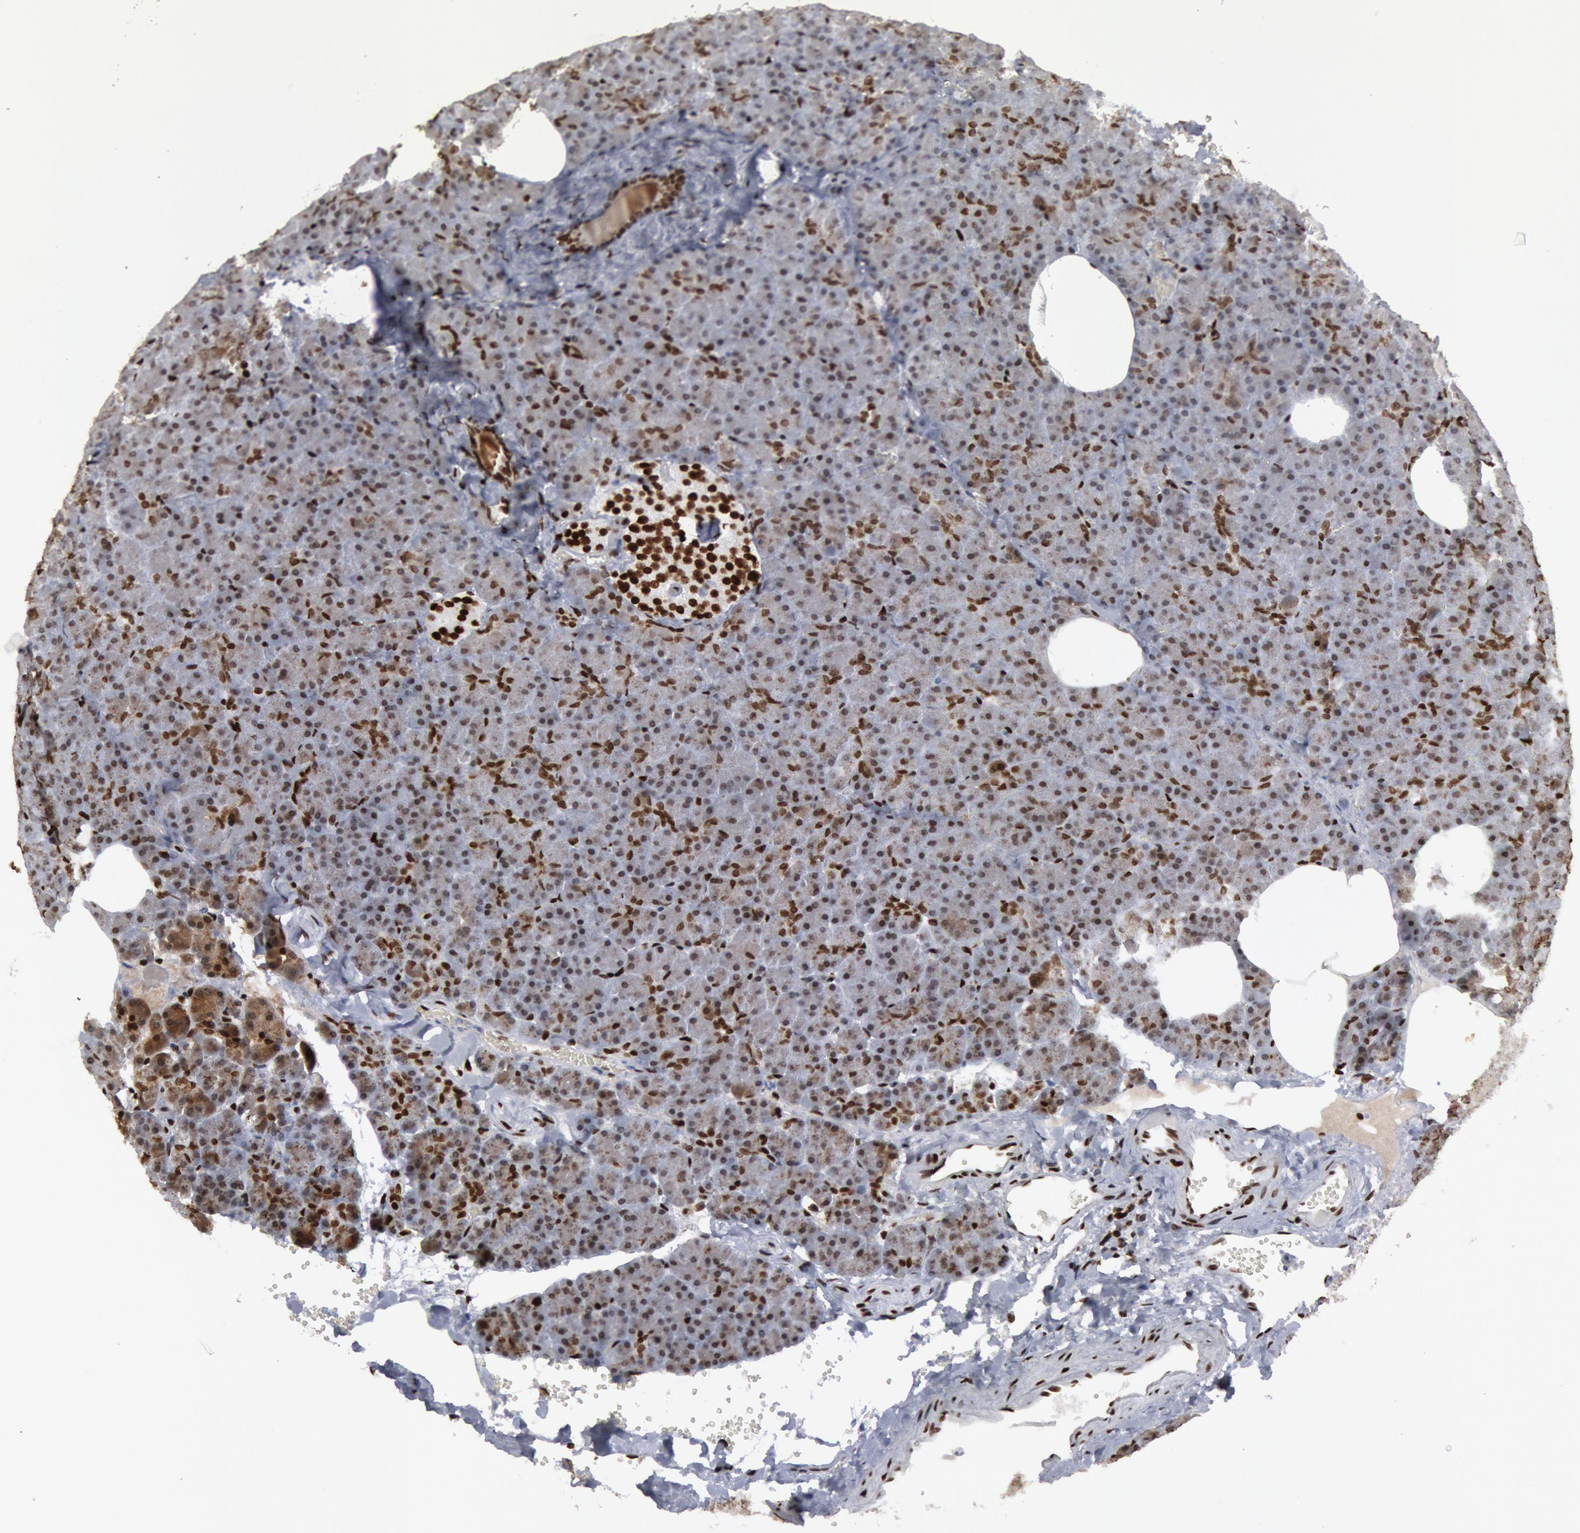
{"staining": {"intensity": "moderate", "quantity": "25%-75%", "location": "nuclear"}, "tissue": "pancreas", "cell_type": "Exocrine glandular cells", "image_type": "normal", "snomed": [{"axis": "morphology", "description": "Normal tissue, NOS"}, {"axis": "topography", "description": "Pancreas"}], "caption": "High-power microscopy captured an immunohistochemistry photomicrograph of unremarkable pancreas, revealing moderate nuclear expression in approximately 25%-75% of exocrine glandular cells.", "gene": "MECP2", "patient": {"sex": "female", "age": 35}}